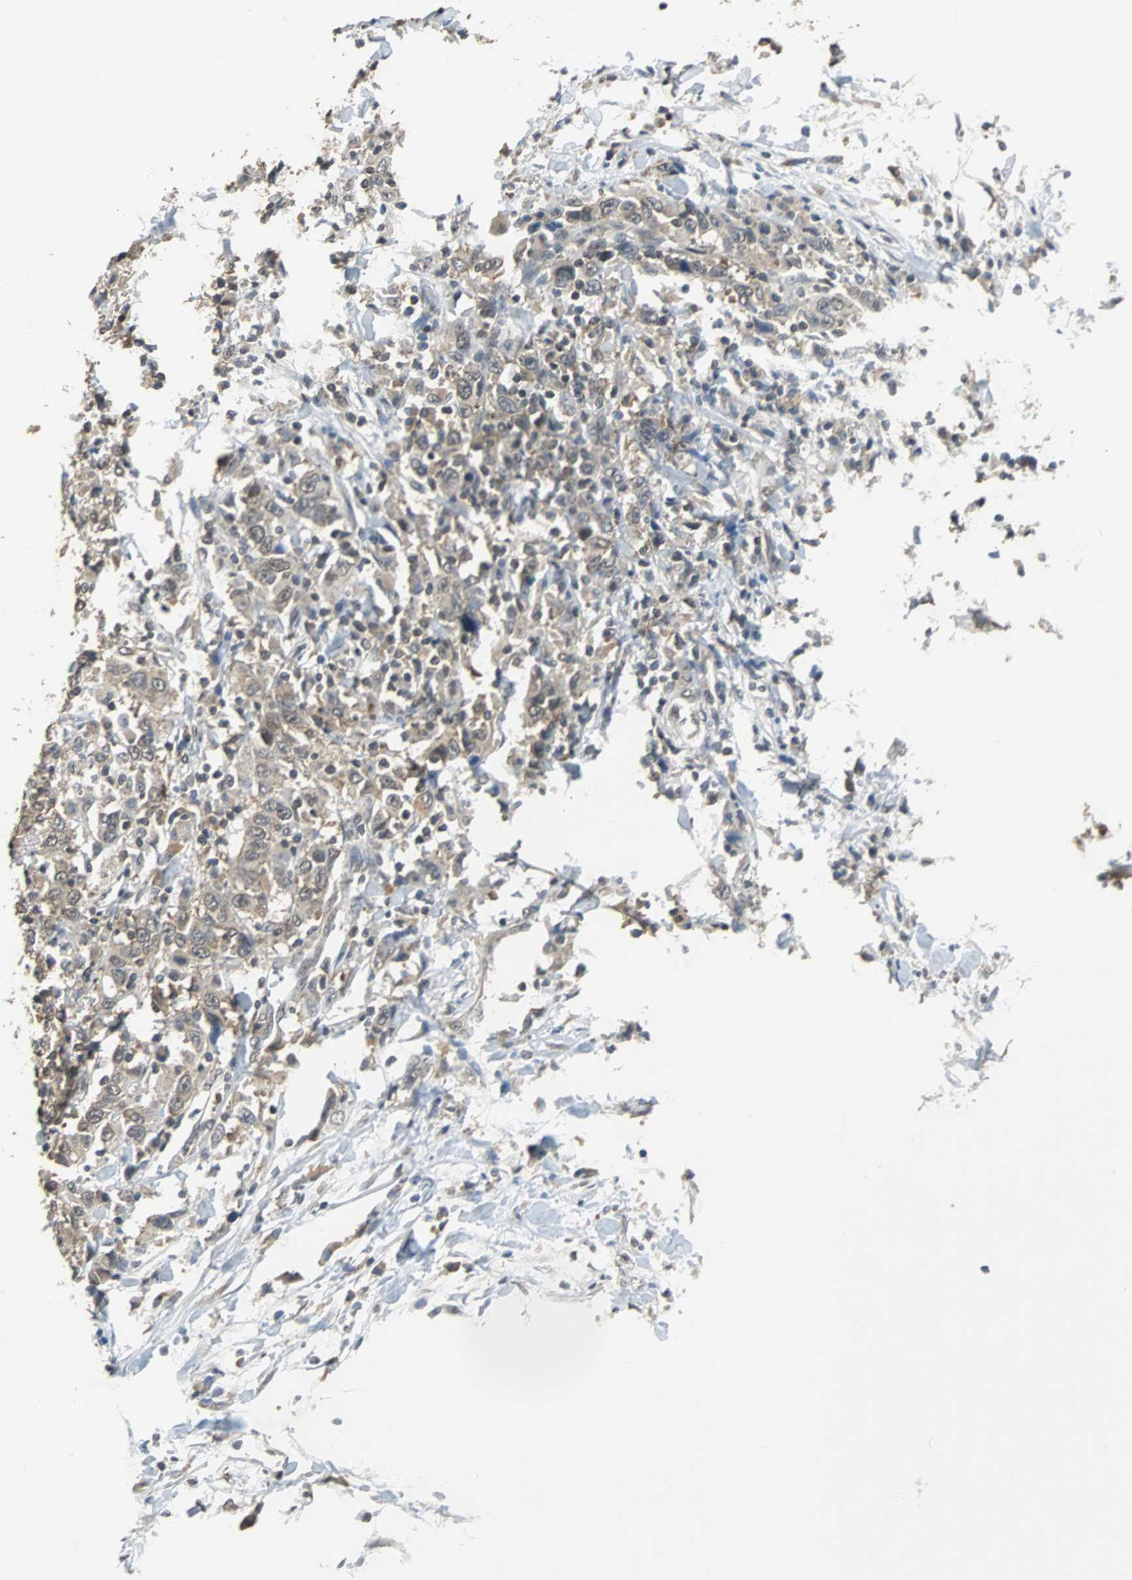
{"staining": {"intensity": "weak", "quantity": ">75%", "location": "cytoplasmic/membranous"}, "tissue": "urothelial cancer", "cell_type": "Tumor cells", "image_type": "cancer", "snomed": [{"axis": "morphology", "description": "Urothelial carcinoma, High grade"}, {"axis": "topography", "description": "Urinary bladder"}], "caption": "Immunohistochemical staining of urothelial carcinoma (high-grade) demonstrates low levels of weak cytoplasmic/membranous staining in about >75% of tumor cells.", "gene": "PHC1", "patient": {"sex": "male", "age": 61}}